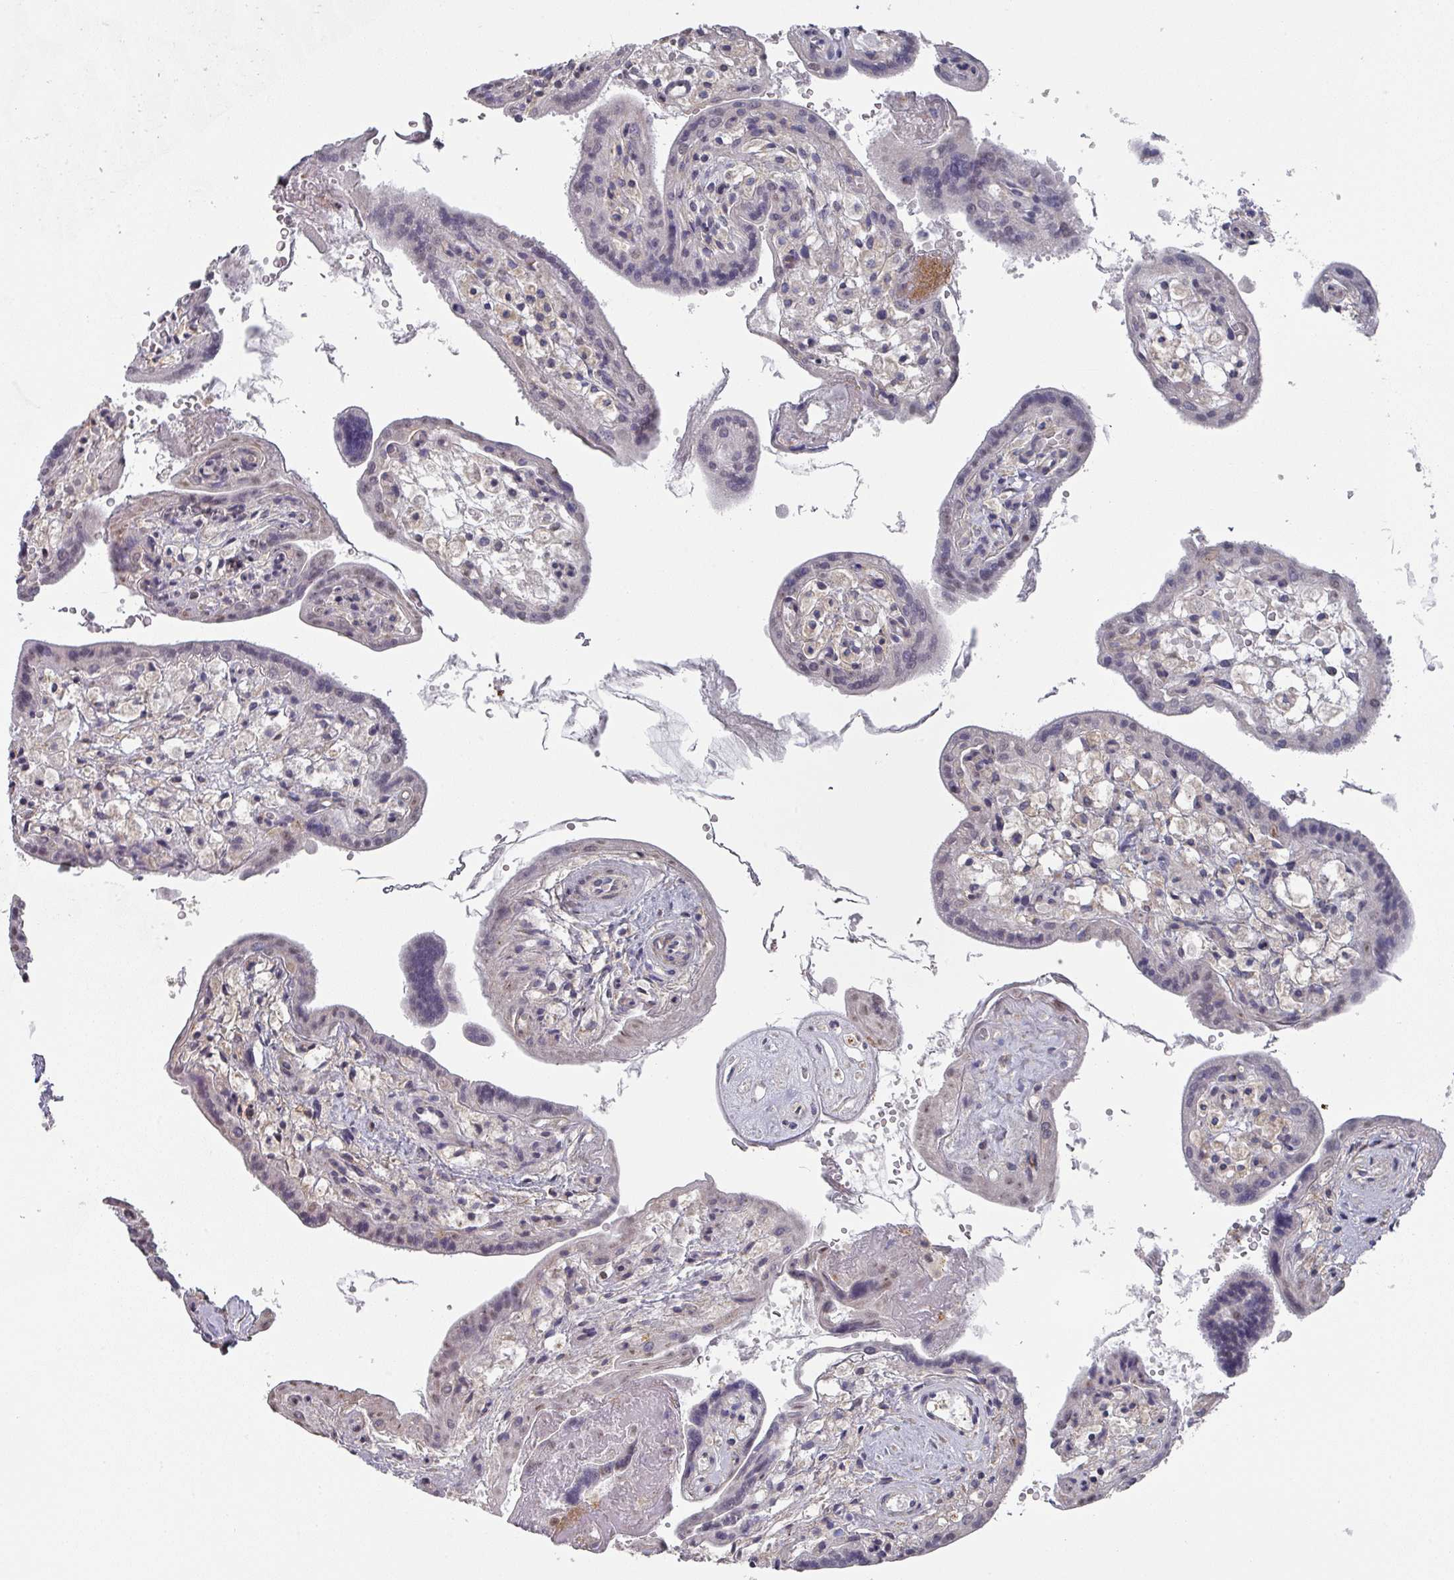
{"staining": {"intensity": "weak", "quantity": "25%-75%", "location": "nuclear"}, "tissue": "placenta", "cell_type": "Trophoblastic cells", "image_type": "normal", "snomed": [{"axis": "morphology", "description": "Normal tissue, NOS"}, {"axis": "topography", "description": "Placenta"}], "caption": "Weak nuclear positivity for a protein is seen in approximately 25%-75% of trophoblastic cells of benign placenta using immunohistochemistry (IHC).", "gene": "ZNF654", "patient": {"sex": "female", "age": 37}}